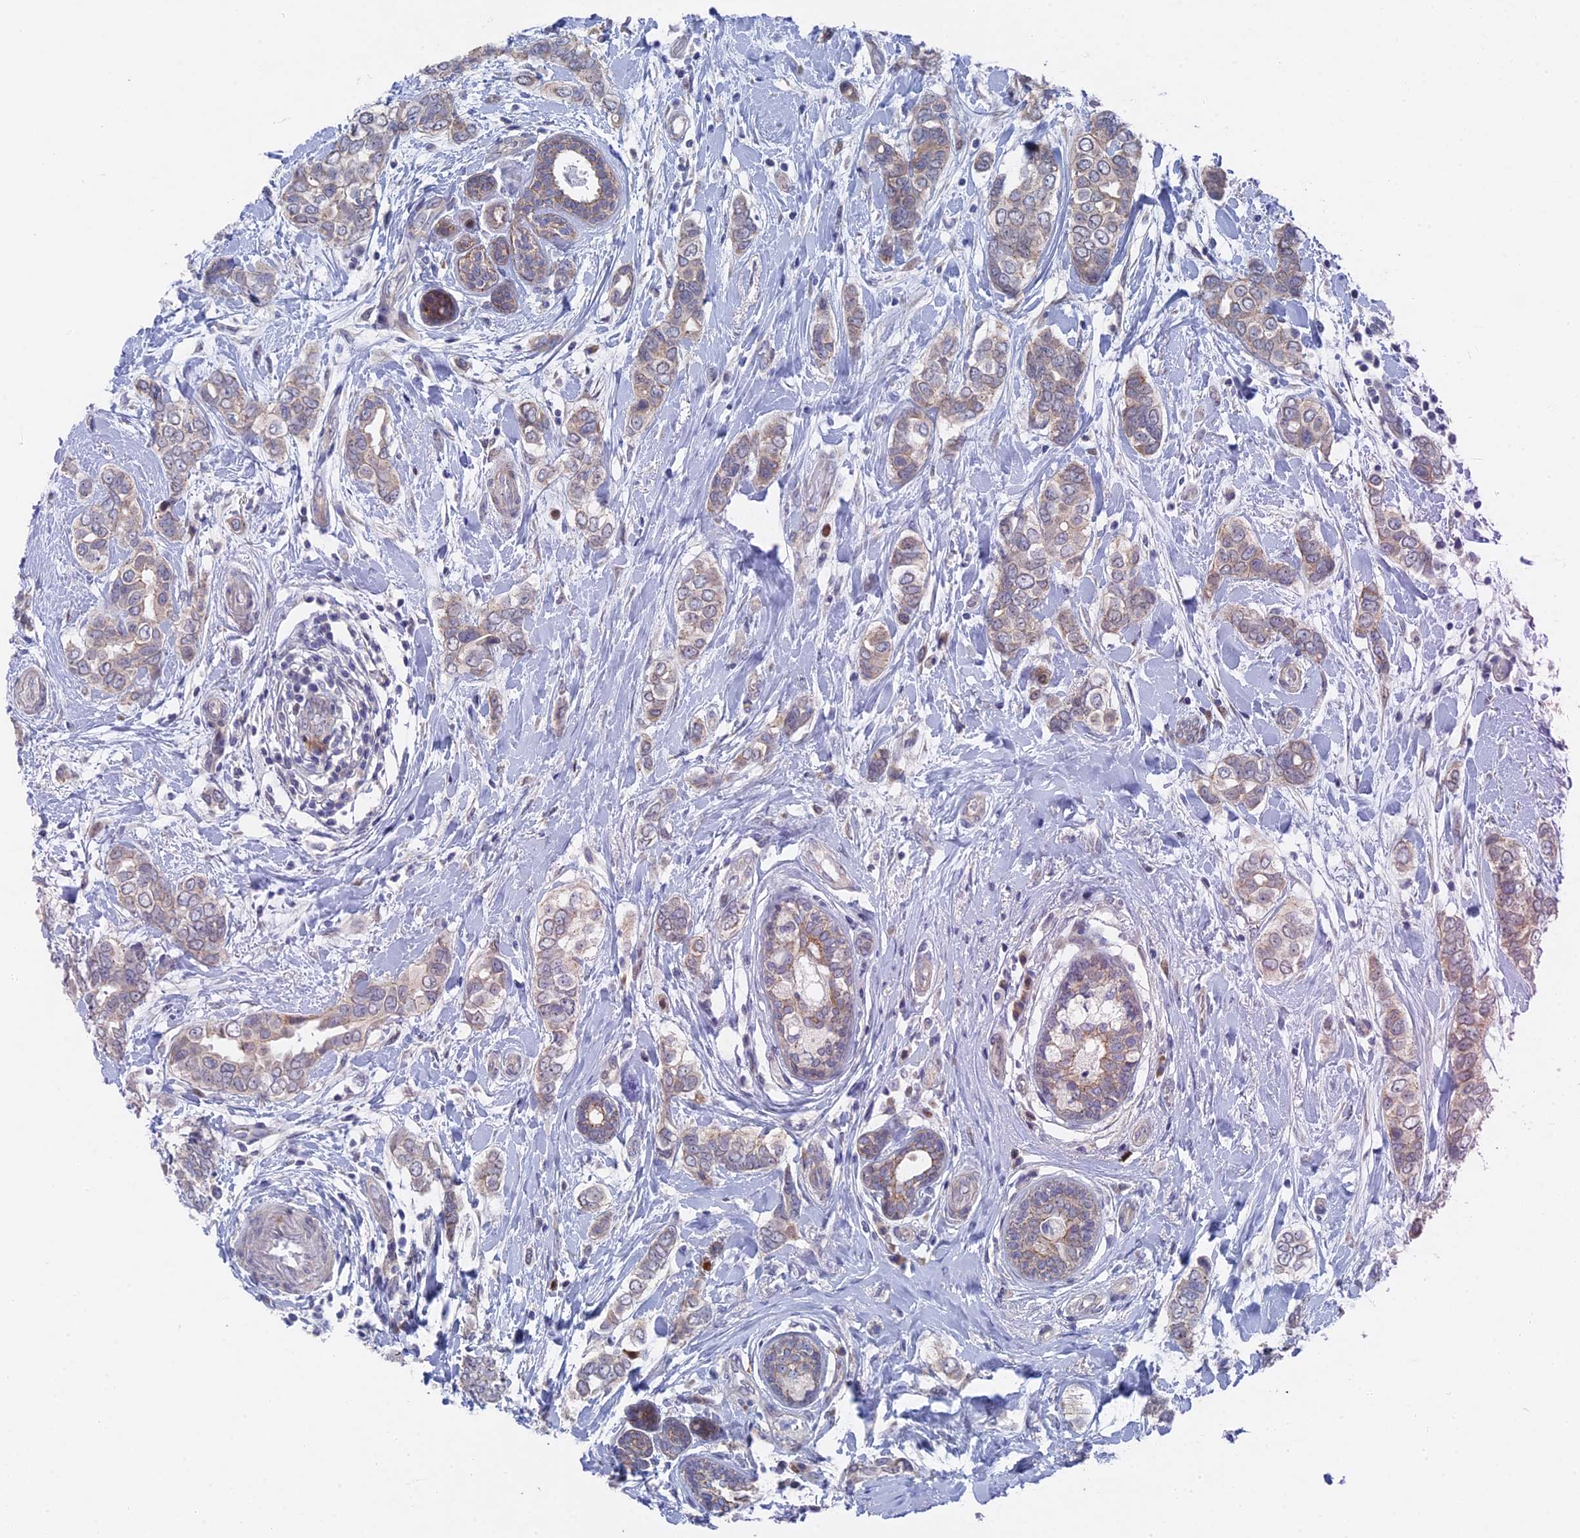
{"staining": {"intensity": "weak", "quantity": "<25%", "location": "cytoplasmic/membranous"}, "tissue": "breast cancer", "cell_type": "Tumor cells", "image_type": "cancer", "snomed": [{"axis": "morphology", "description": "Lobular carcinoma"}, {"axis": "topography", "description": "Breast"}], "caption": "Immunohistochemistry of breast lobular carcinoma shows no expression in tumor cells.", "gene": "TMEM161A", "patient": {"sex": "female", "age": 51}}